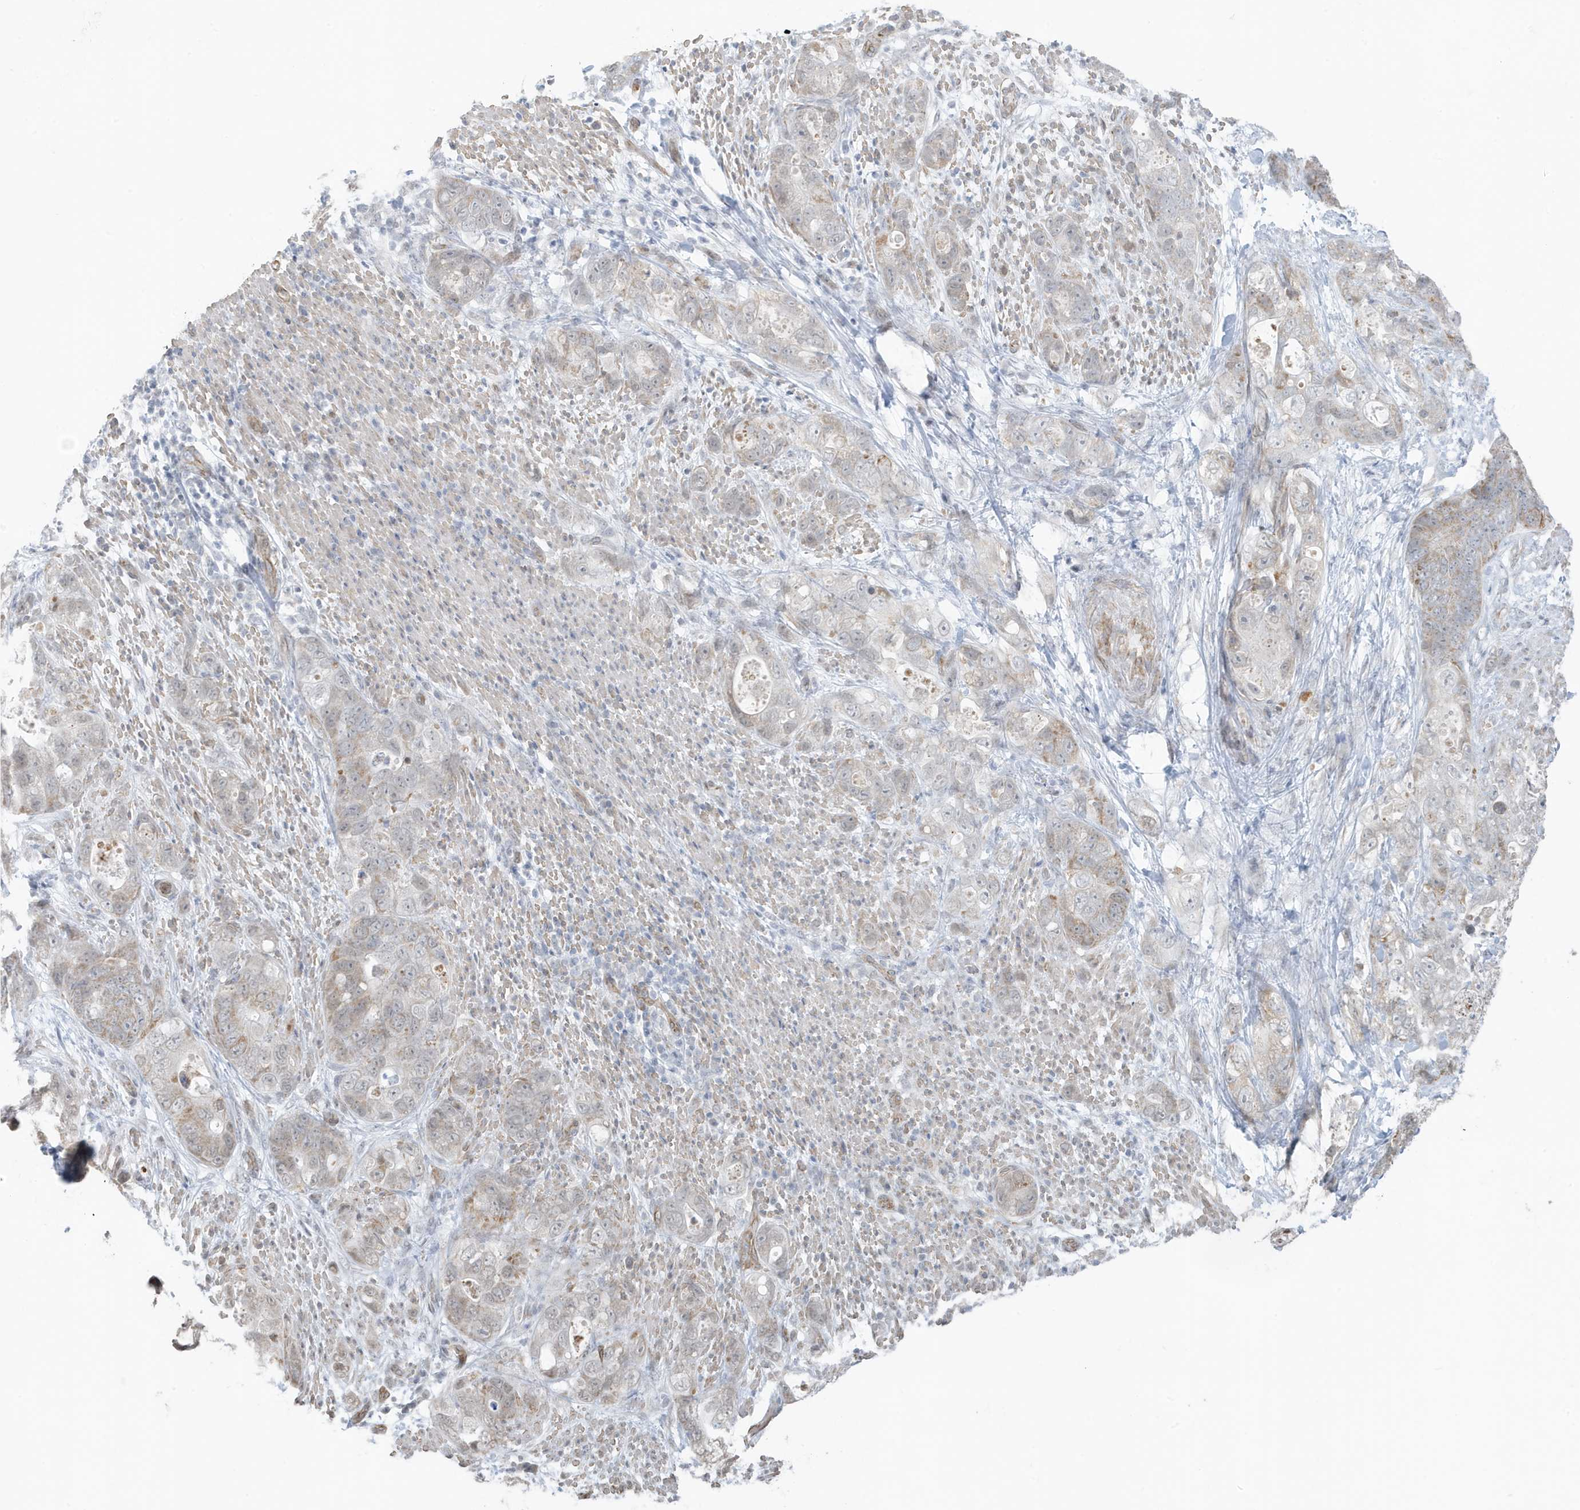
{"staining": {"intensity": "weak", "quantity": "<25%", "location": "cytoplasmic/membranous"}, "tissue": "stomach cancer", "cell_type": "Tumor cells", "image_type": "cancer", "snomed": [{"axis": "morphology", "description": "Adenocarcinoma, NOS"}, {"axis": "topography", "description": "Stomach"}], "caption": "Immunohistochemistry (IHC) of adenocarcinoma (stomach) exhibits no expression in tumor cells.", "gene": "CHCHD4", "patient": {"sex": "female", "age": 89}}